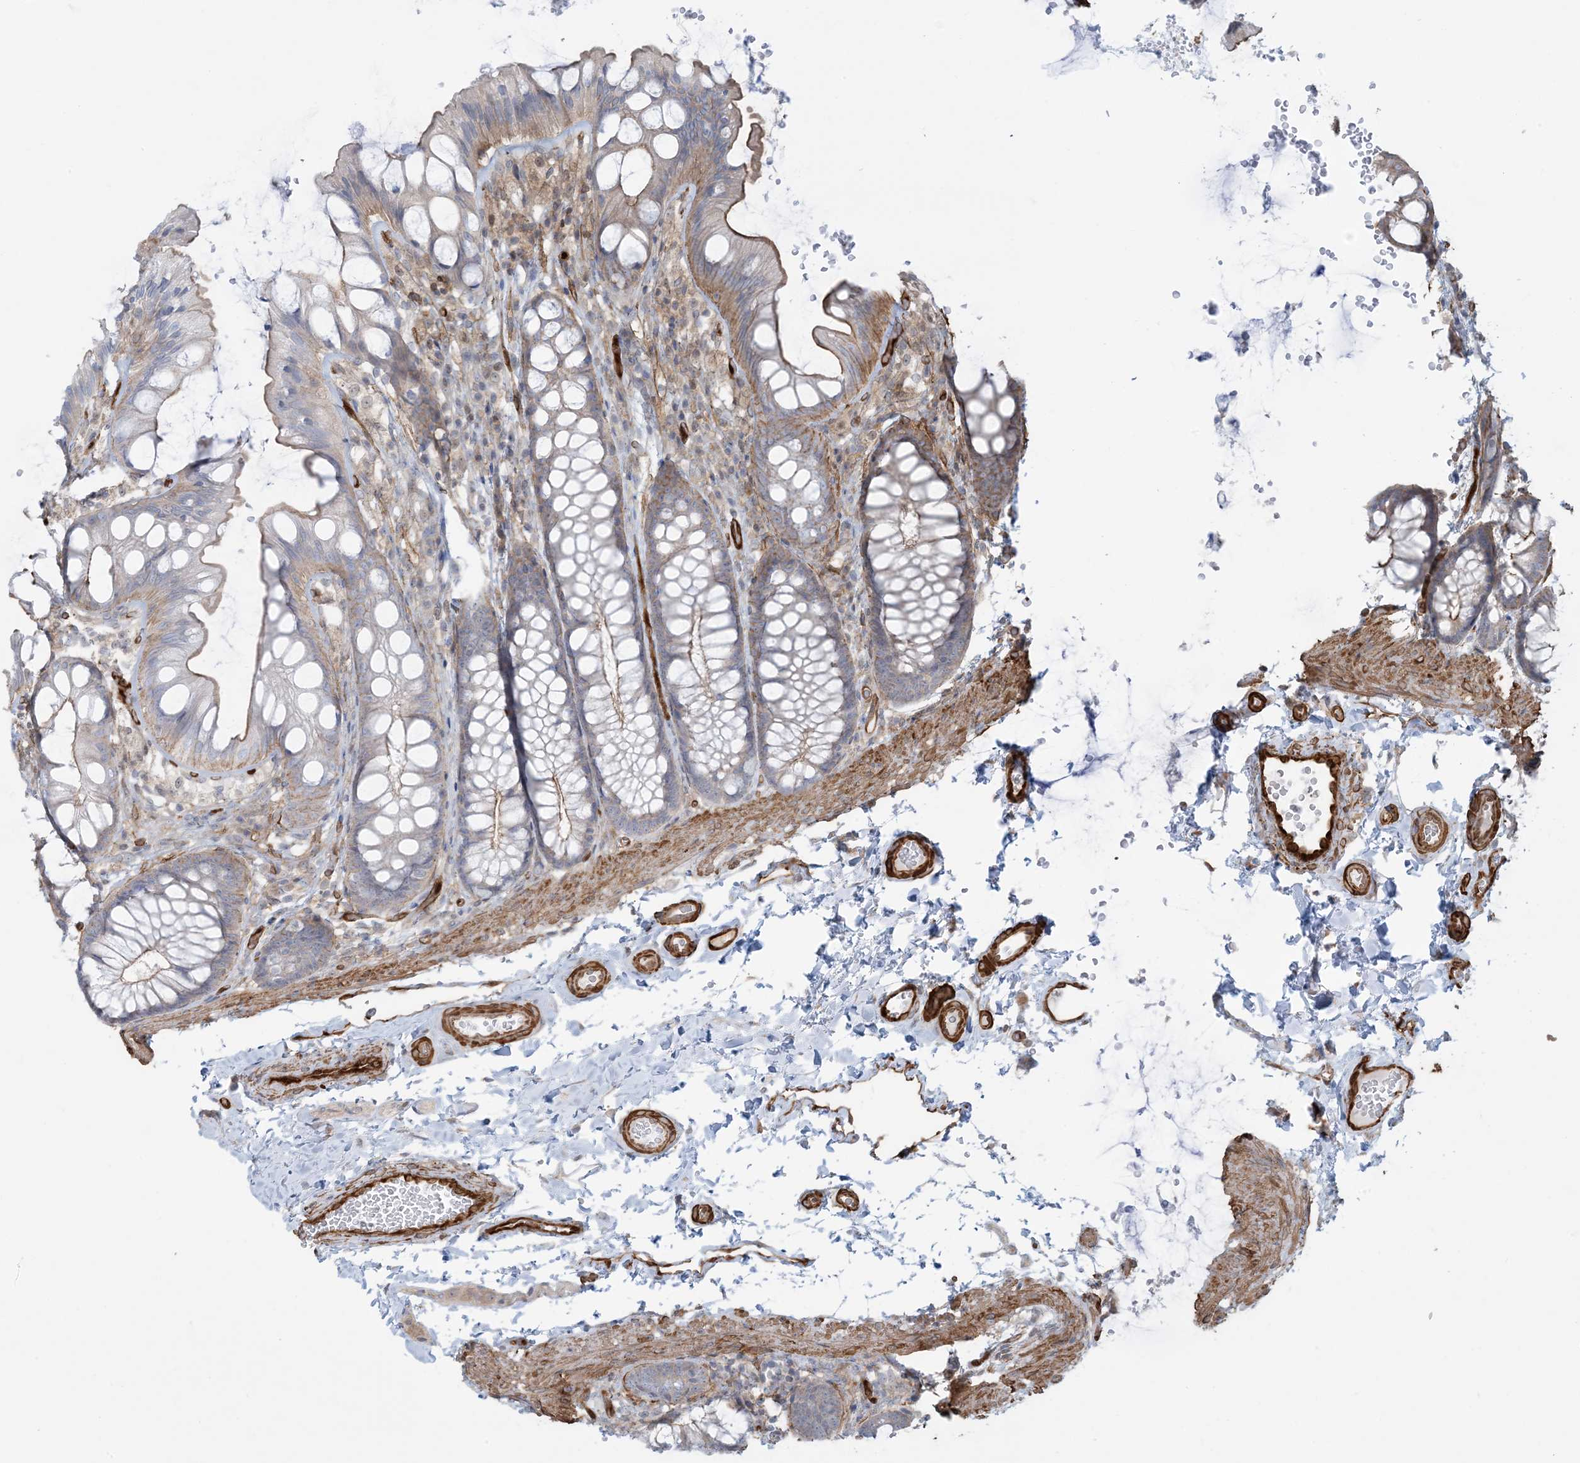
{"staining": {"intensity": "strong", "quantity": ">75%", "location": "cytoplasmic/membranous"}, "tissue": "colon", "cell_type": "Endothelial cells", "image_type": "normal", "snomed": [{"axis": "morphology", "description": "Normal tissue, NOS"}, {"axis": "topography", "description": "Colon"}], "caption": "Protein analysis of benign colon shows strong cytoplasmic/membranous positivity in about >75% of endothelial cells.", "gene": "PPM1F", "patient": {"sex": "male", "age": 47}}